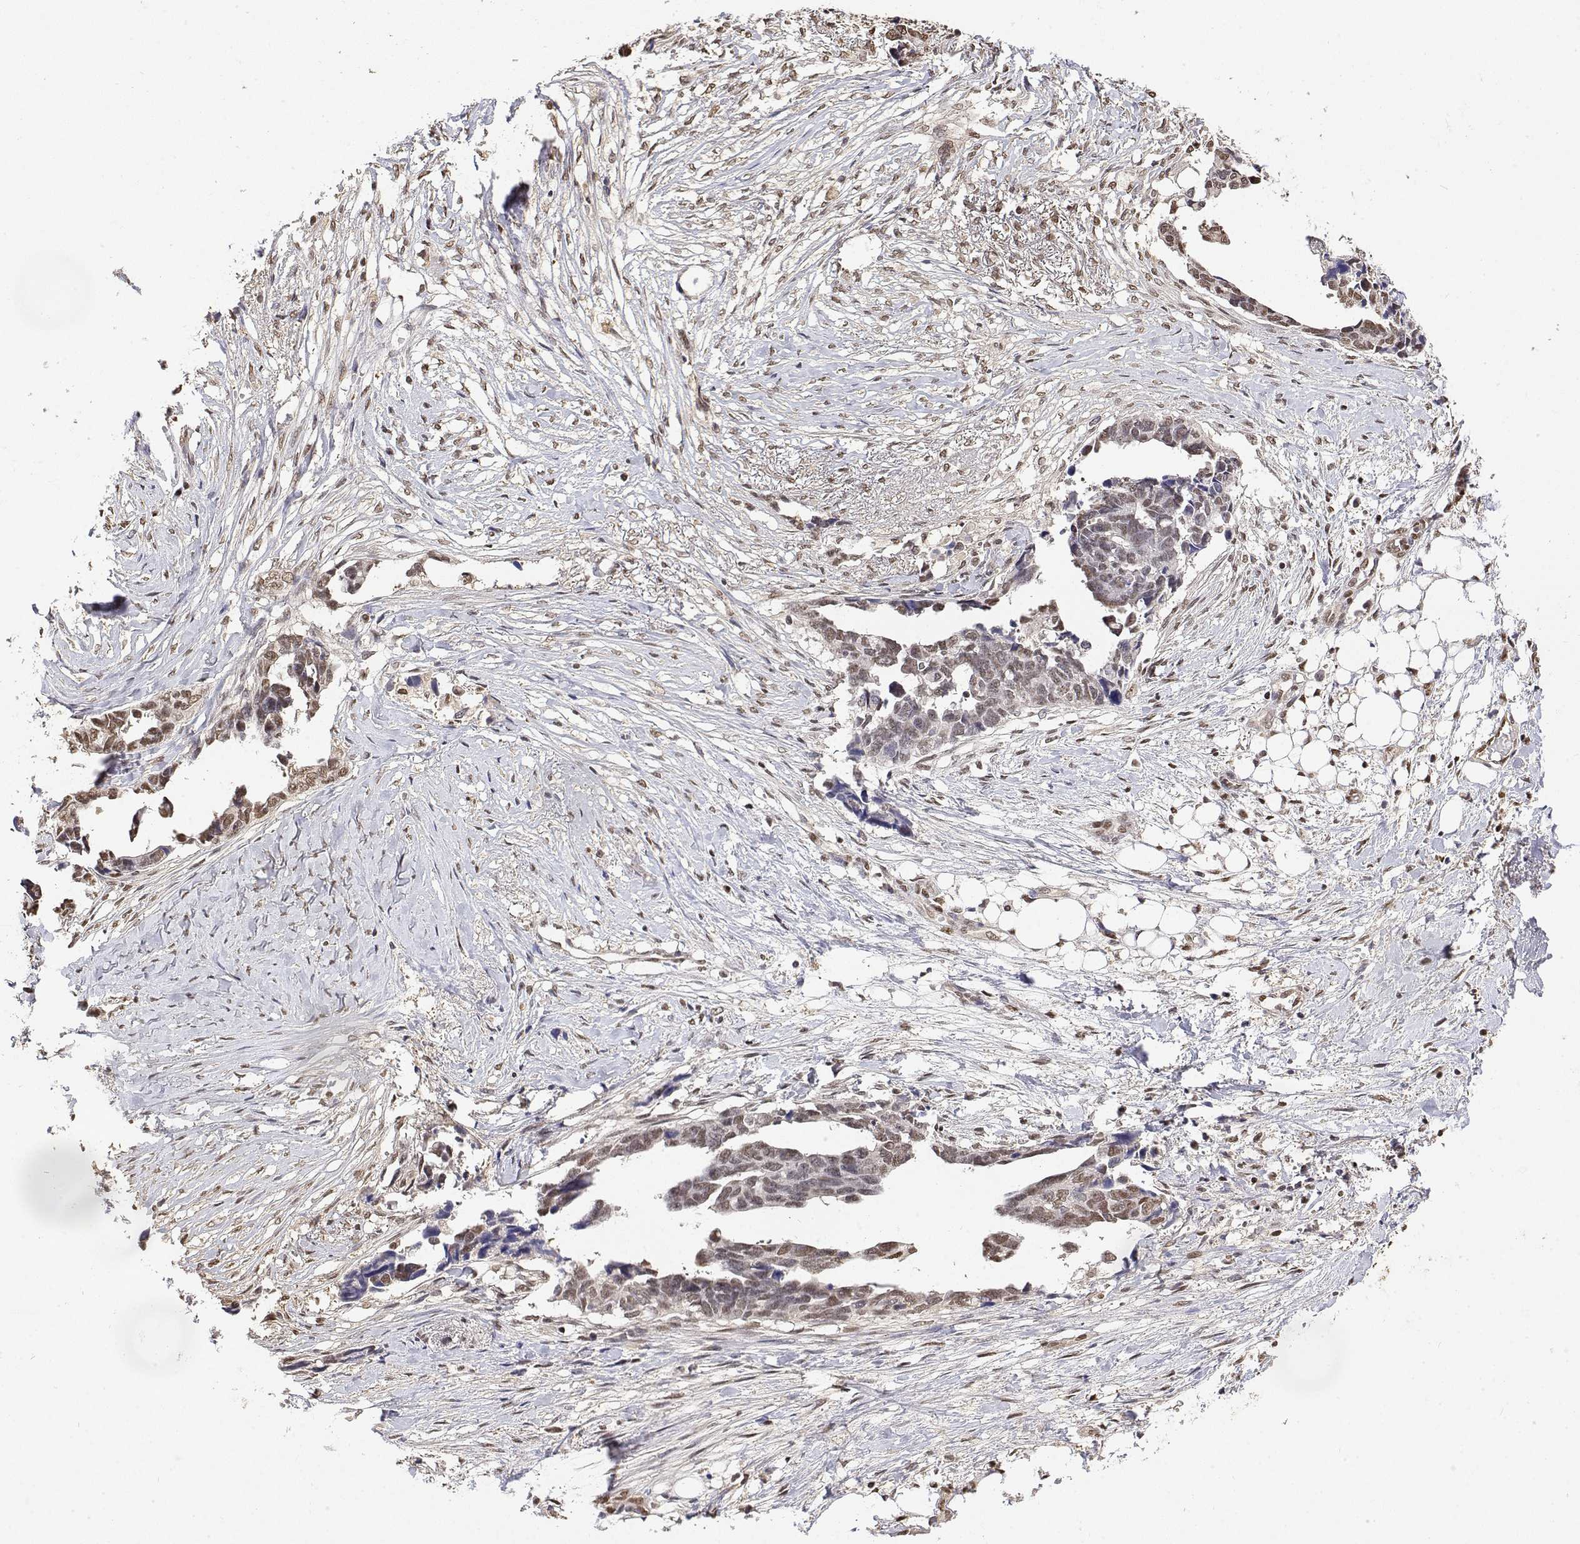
{"staining": {"intensity": "moderate", "quantity": ">75%", "location": "nuclear"}, "tissue": "ovarian cancer", "cell_type": "Tumor cells", "image_type": "cancer", "snomed": [{"axis": "morphology", "description": "Cystadenocarcinoma, serous, NOS"}, {"axis": "topography", "description": "Ovary"}], "caption": "Immunohistochemical staining of ovarian serous cystadenocarcinoma reveals medium levels of moderate nuclear protein staining in about >75% of tumor cells.", "gene": "TPI1", "patient": {"sex": "female", "age": 69}}